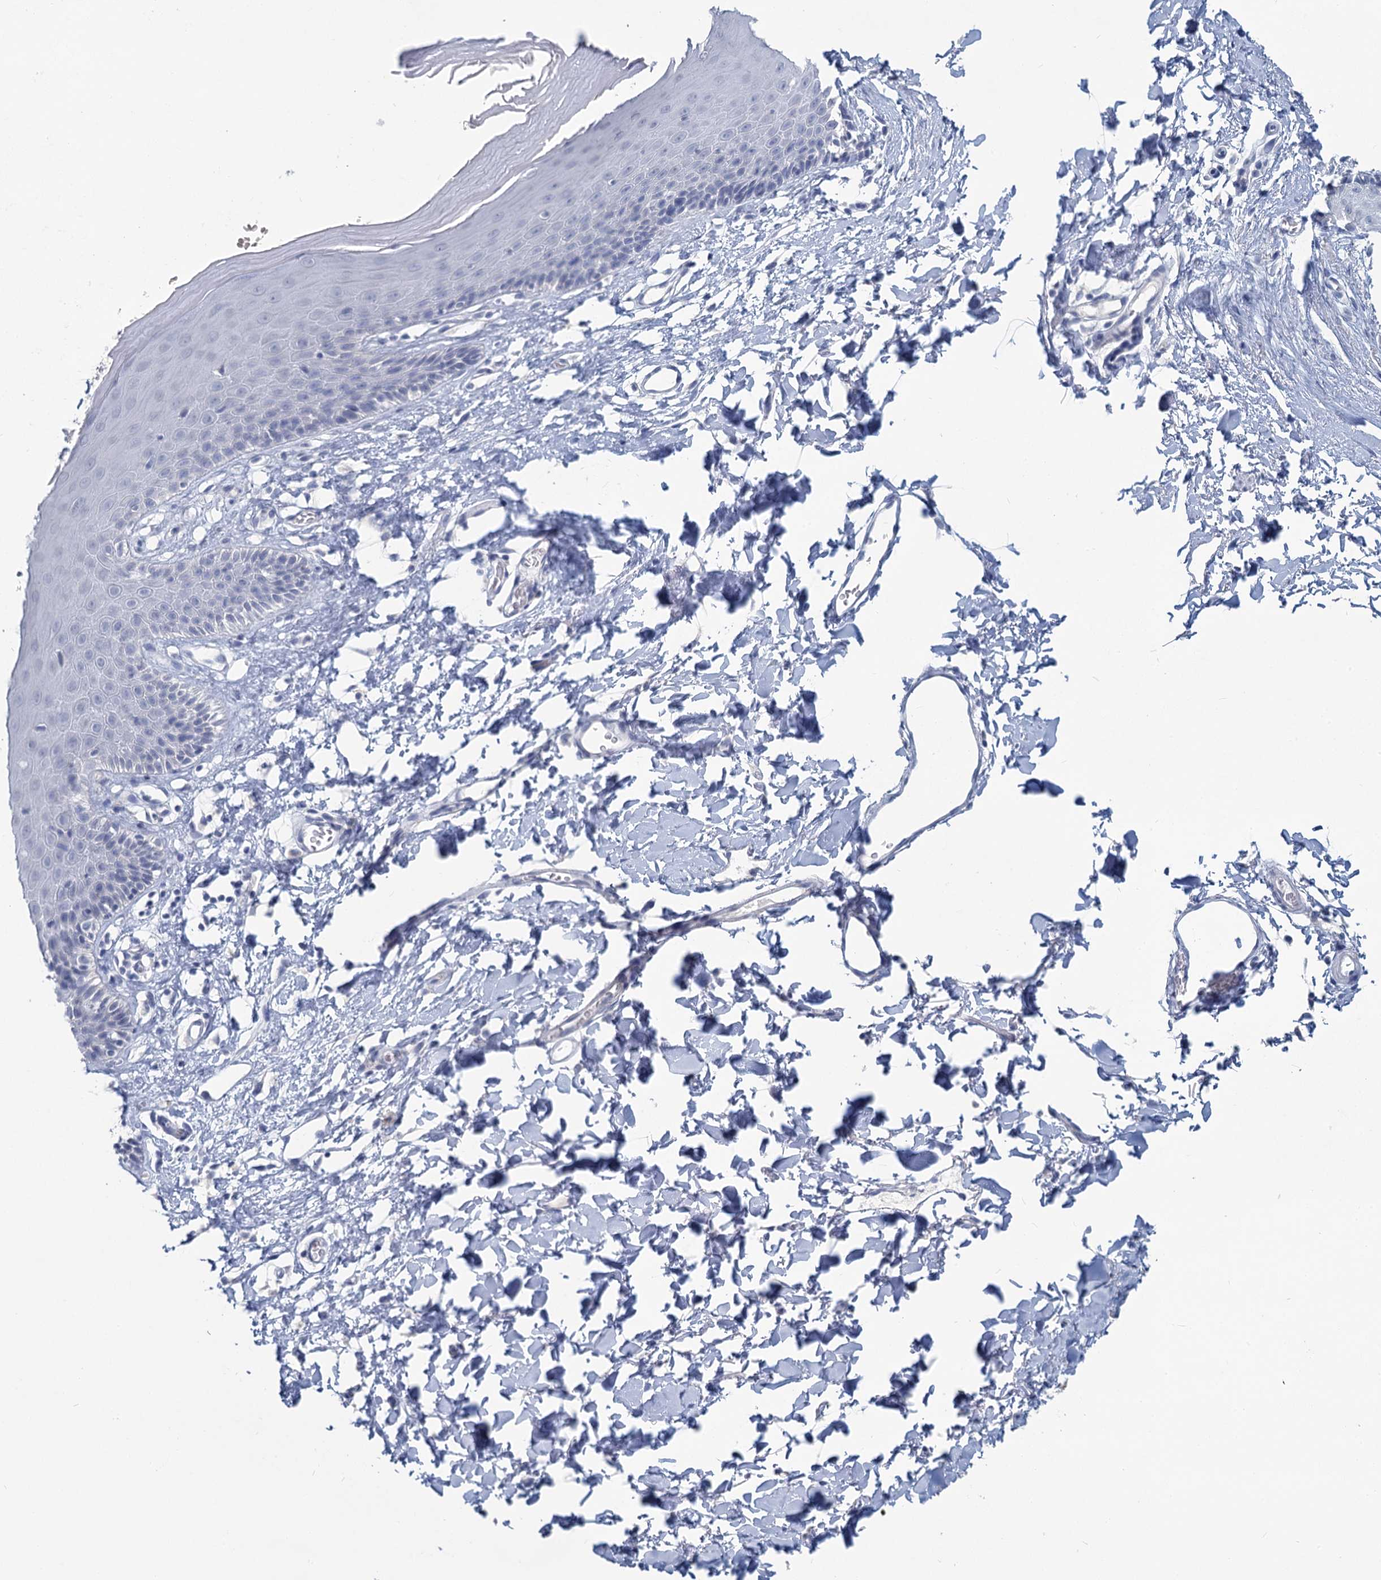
{"staining": {"intensity": "negative", "quantity": "none", "location": "none"}, "tissue": "skin", "cell_type": "Epidermal cells", "image_type": "normal", "snomed": [{"axis": "morphology", "description": "Normal tissue, NOS"}, {"axis": "topography", "description": "Vulva"}], "caption": "A high-resolution image shows IHC staining of unremarkable skin, which shows no significant staining in epidermal cells.", "gene": "CHGA", "patient": {"sex": "female", "age": 68}}